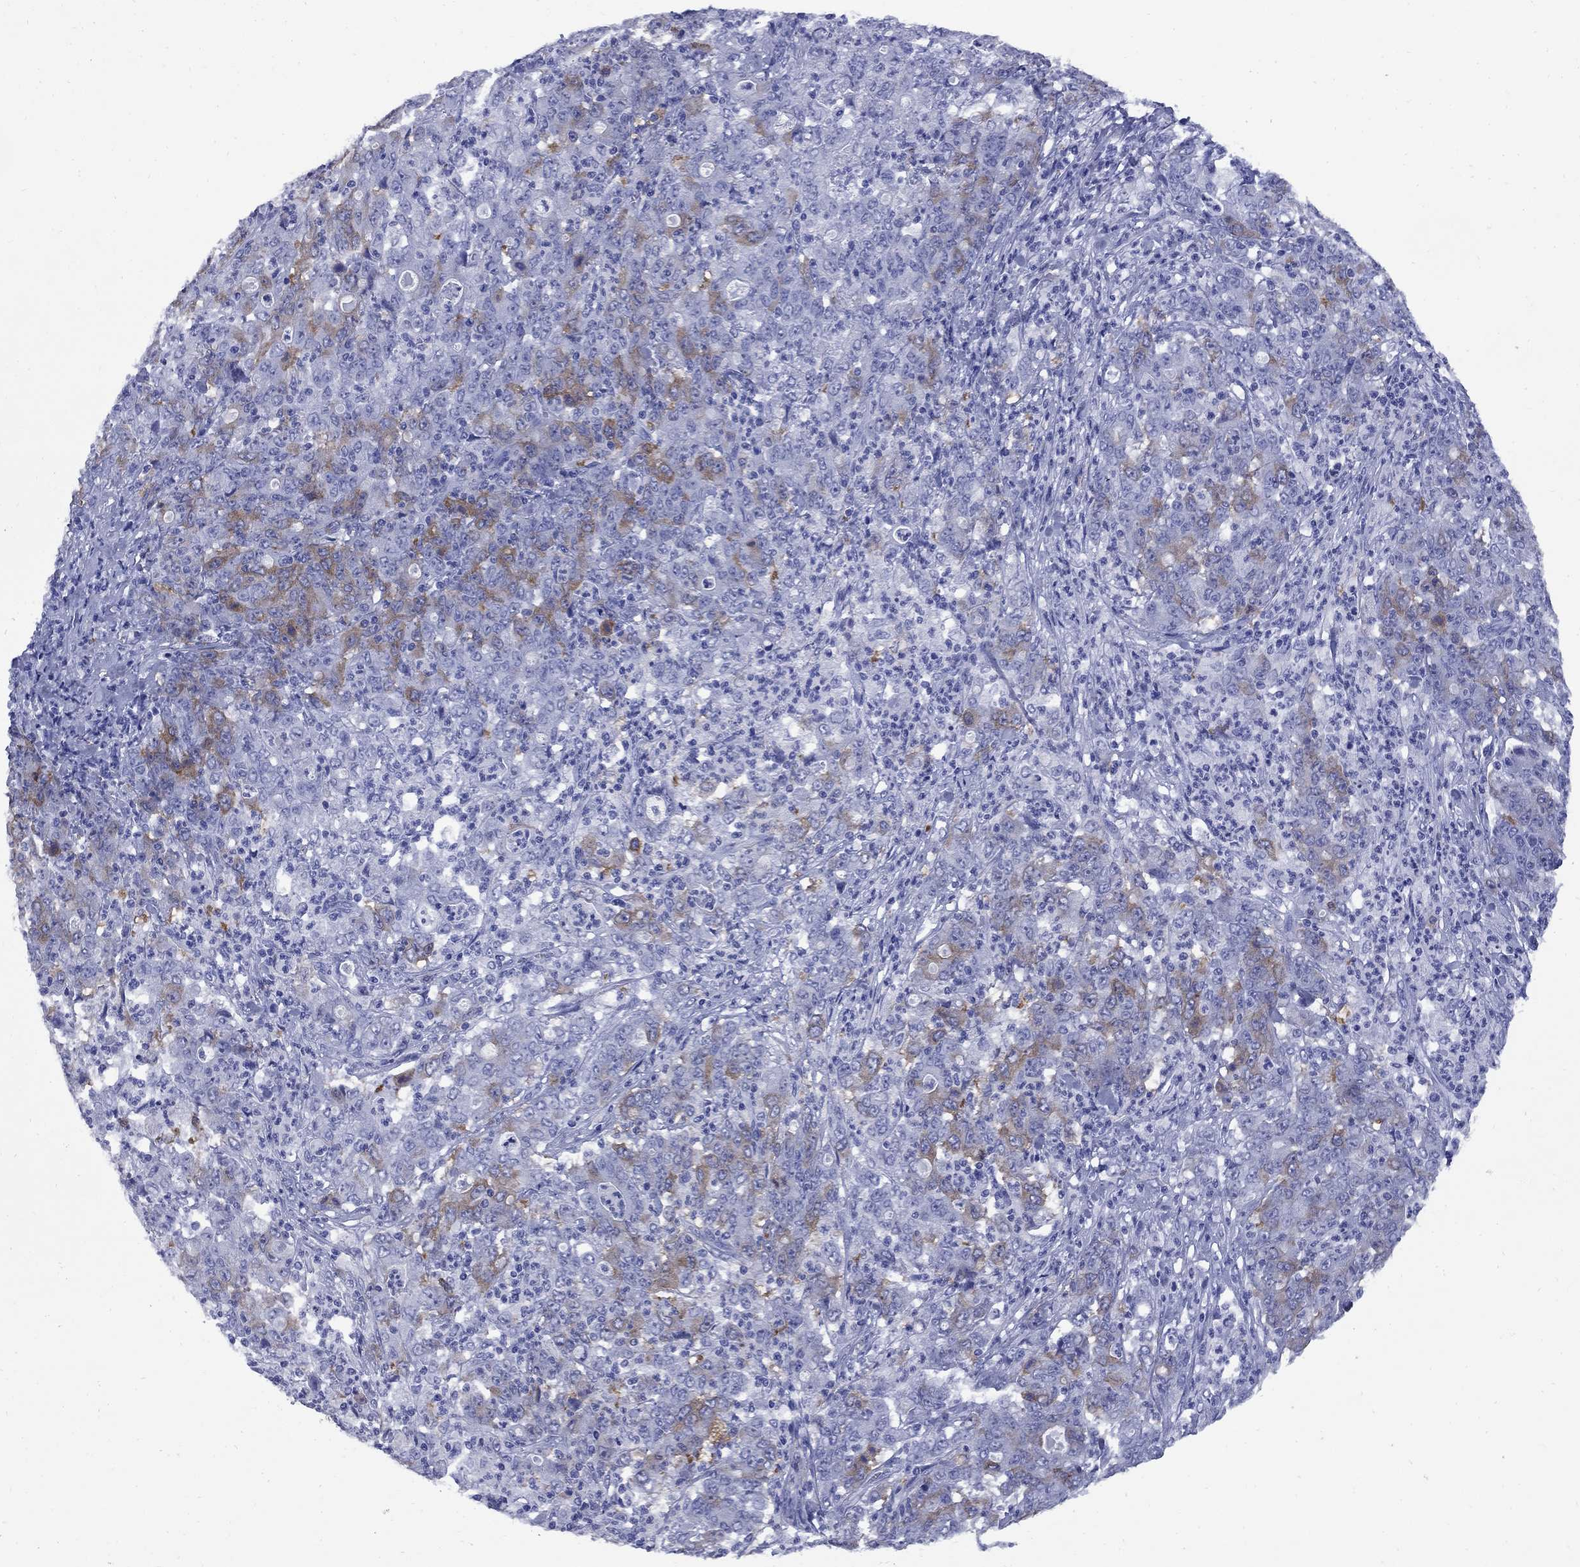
{"staining": {"intensity": "moderate", "quantity": "<25%", "location": "cytoplasmic/membranous"}, "tissue": "stomach cancer", "cell_type": "Tumor cells", "image_type": "cancer", "snomed": [{"axis": "morphology", "description": "Adenocarcinoma, NOS"}, {"axis": "topography", "description": "Stomach, lower"}], "caption": "There is low levels of moderate cytoplasmic/membranous staining in tumor cells of stomach adenocarcinoma, as demonstrated by immunohistochemical staining (brown color).", "gene": "TACC3", "patient": {"sex": "female", "age": 71}}